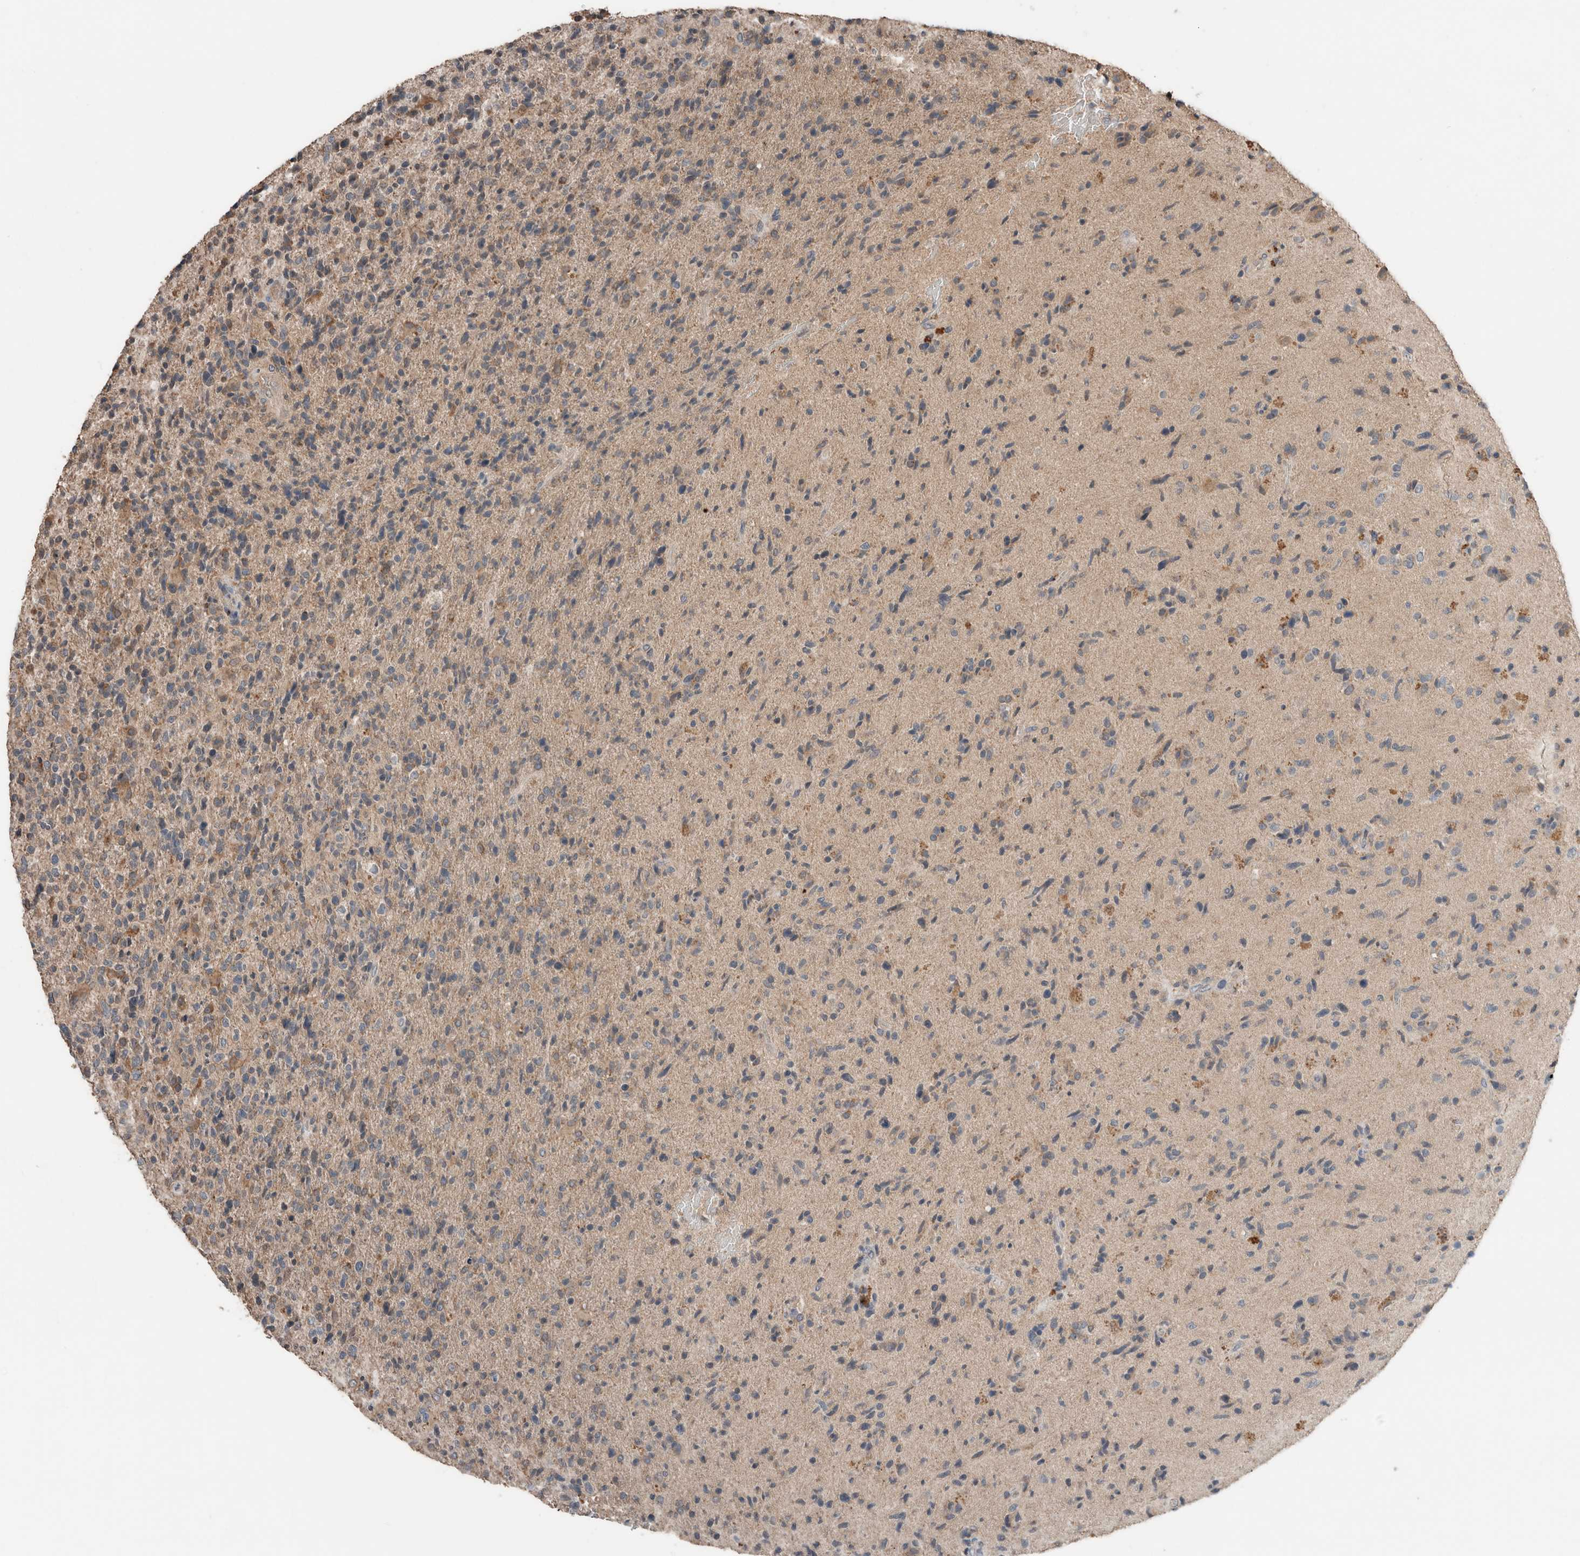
{"staining": {"intensity": "weak", "quantity": "<25%", "location": "cytoplasmic/membranous"}, "tissue": "glioma", "cell_type": "Tumor cells", "image_type": "cancer", "snomed": [{"axis": "morphology", "description": "Glioma, malignant, High grade"}, {"axis": "topography", "description": "Brain"}], "caption": "Histopathology image shows no significant protein expression in tumor cells of high-grade glioma (malignant).", "gene": "ERAP2", "patient": {"sex": "male", "age": 72}}